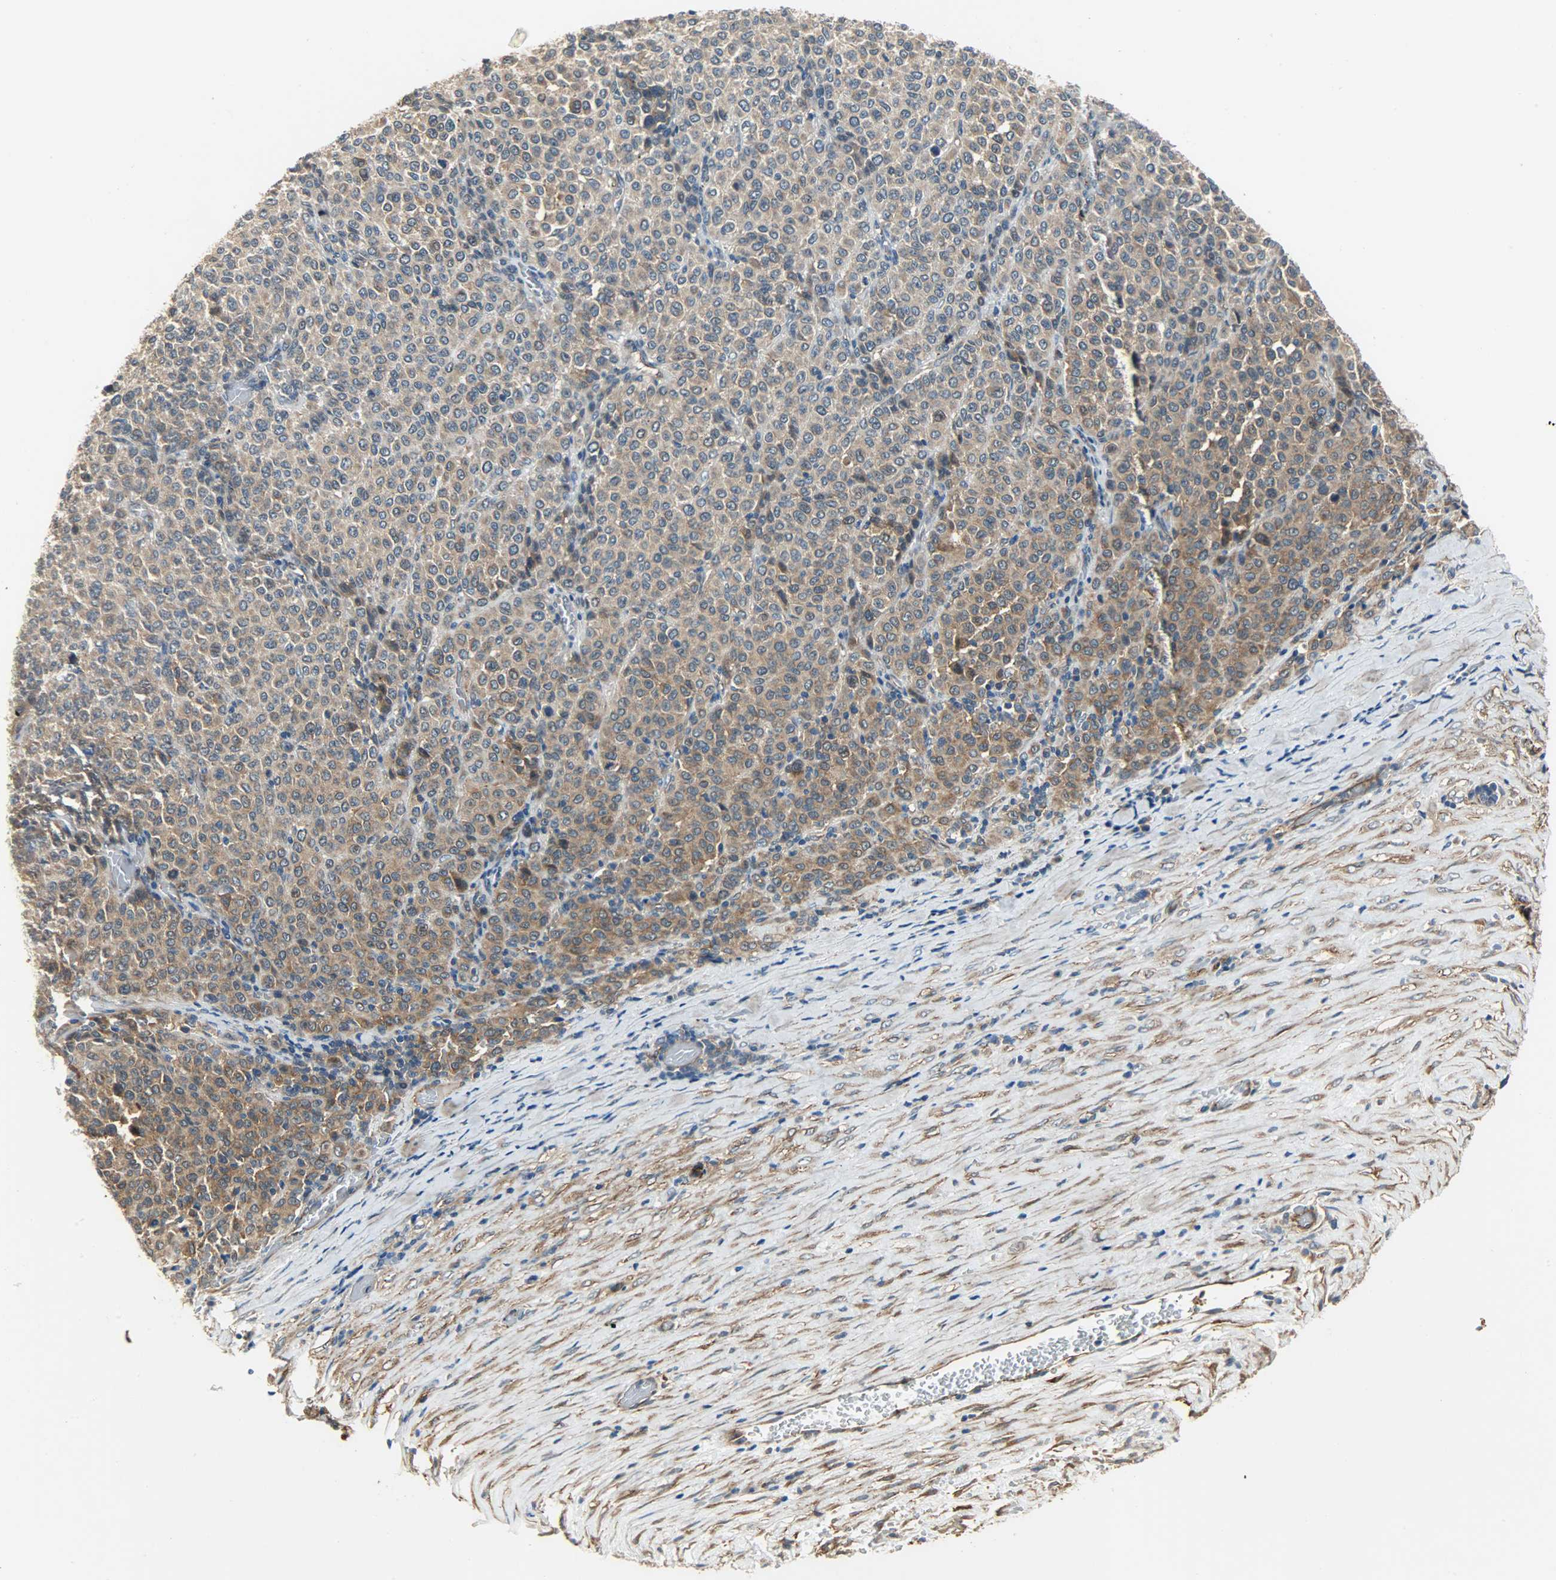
{"staining": {"intensity": "weak", "quantity": ">75%", "location": "cytoplasmic/membranous"}, "tissue": "melanoma", "cell_type": "Tumor cells", "image_type": "cancer", "snomed": [{"axis": "morphology", "description": "Malignant melanoma, Metastatic site"}, {"axis": "topography", "description": "Pancreas"}], "caption": "An image of malignant melanoma (metastatic site) stained for a protein shows weak cytoplasmic/membranous brown staining in tumor cells. (brown staining indicates protein expression, while blue staining denotes nuclei).", "gene": "KIAA1217", "patient": {"sex": "female", "age": 30}}